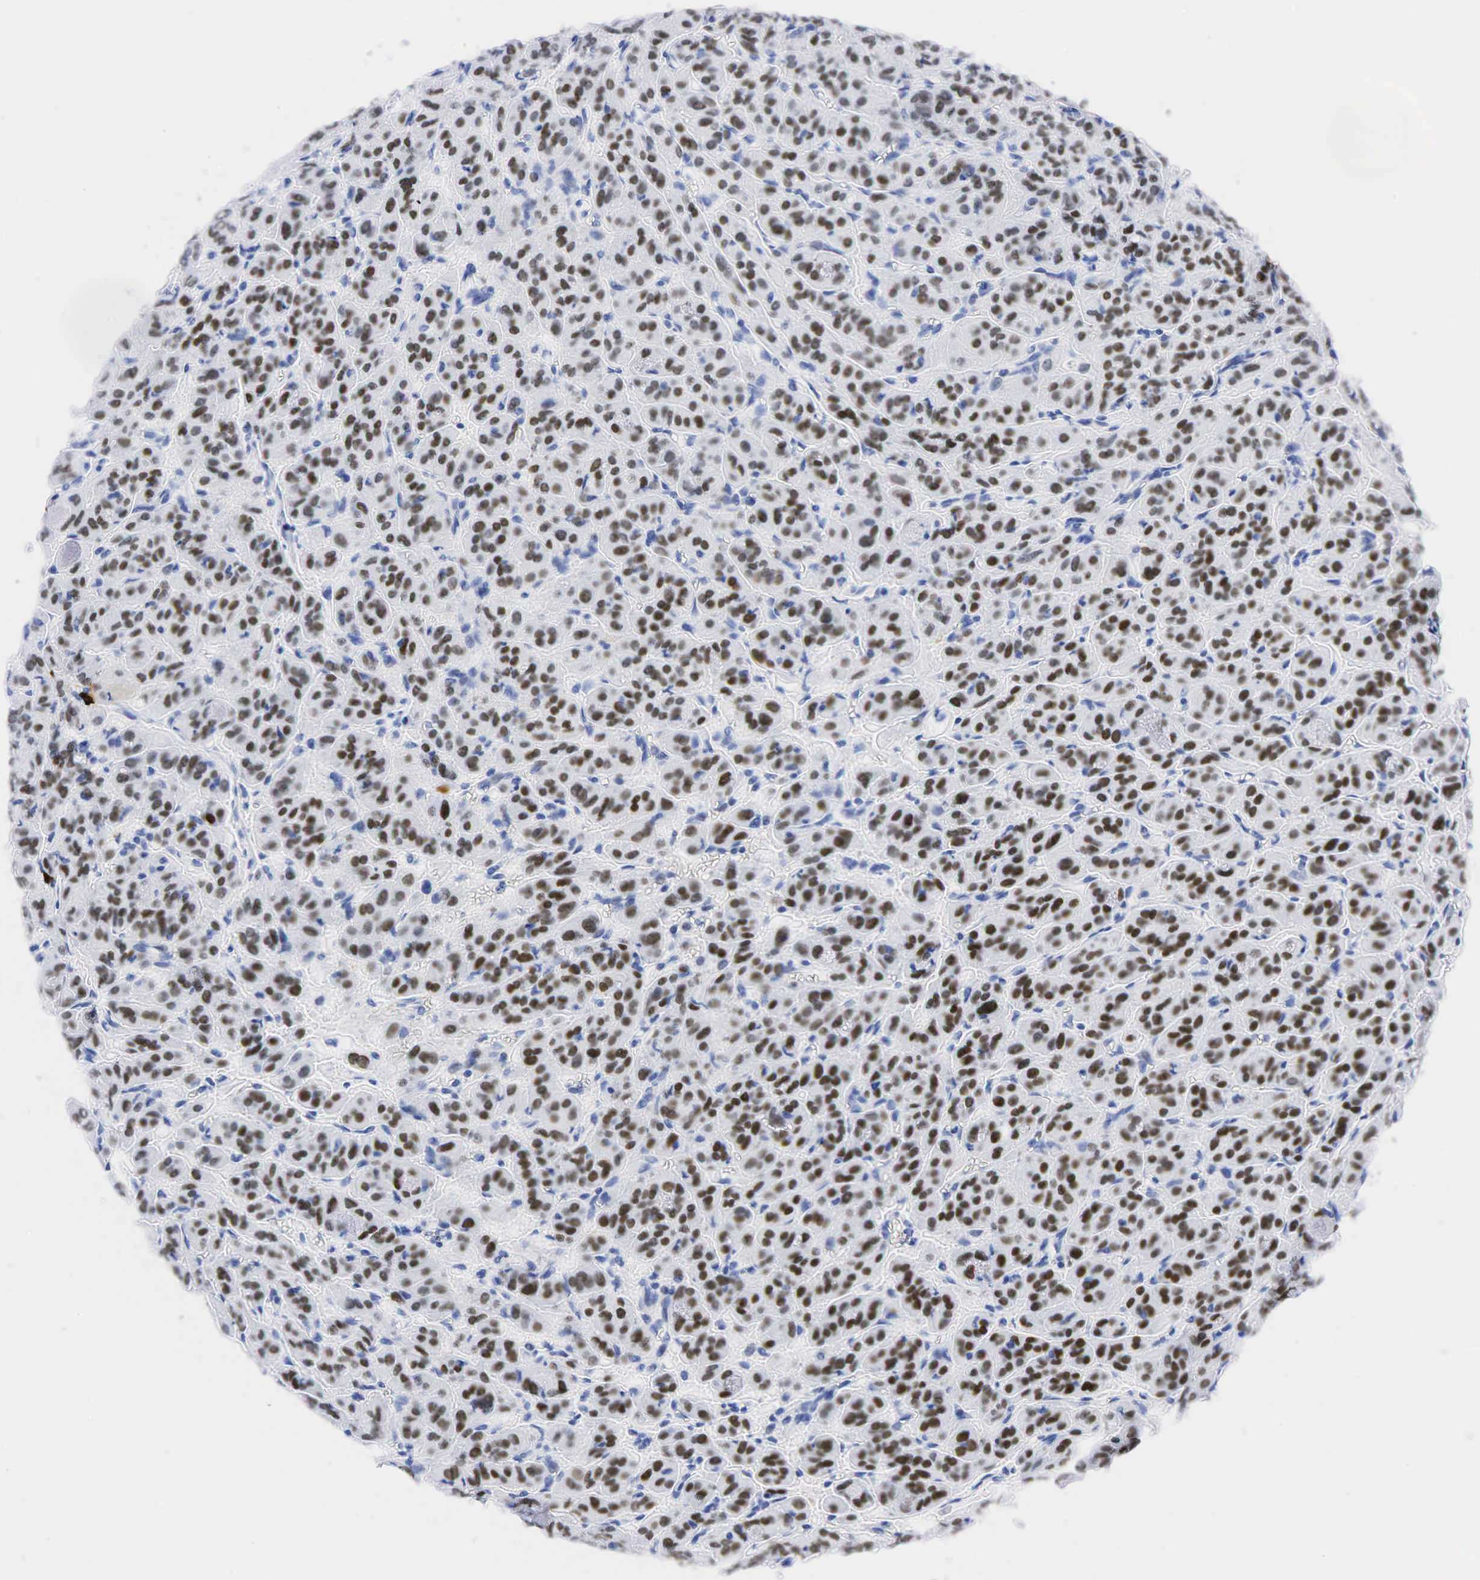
{"staining": {"intensity": "strong", "quantity": ">75%", "location": "nuclear"}, "tissue": "thyroid cancer", "cell_type": "Tumor cells", "image_type": "cancer", "snomed": [{"axis": "morphology", "description": "Follicular adenoma carcinoma, NOS"}, {"axis": "topography", "description": "Thyroid gland"}], "caption": "IHC (DAB) staining of follicular adenoma carcinoma (thyroid) displays strong nuclear protein expression in about >75% of tumor cells.", "gene": "NKX2-1", "patient": {"sex": "female", "age": 71}}